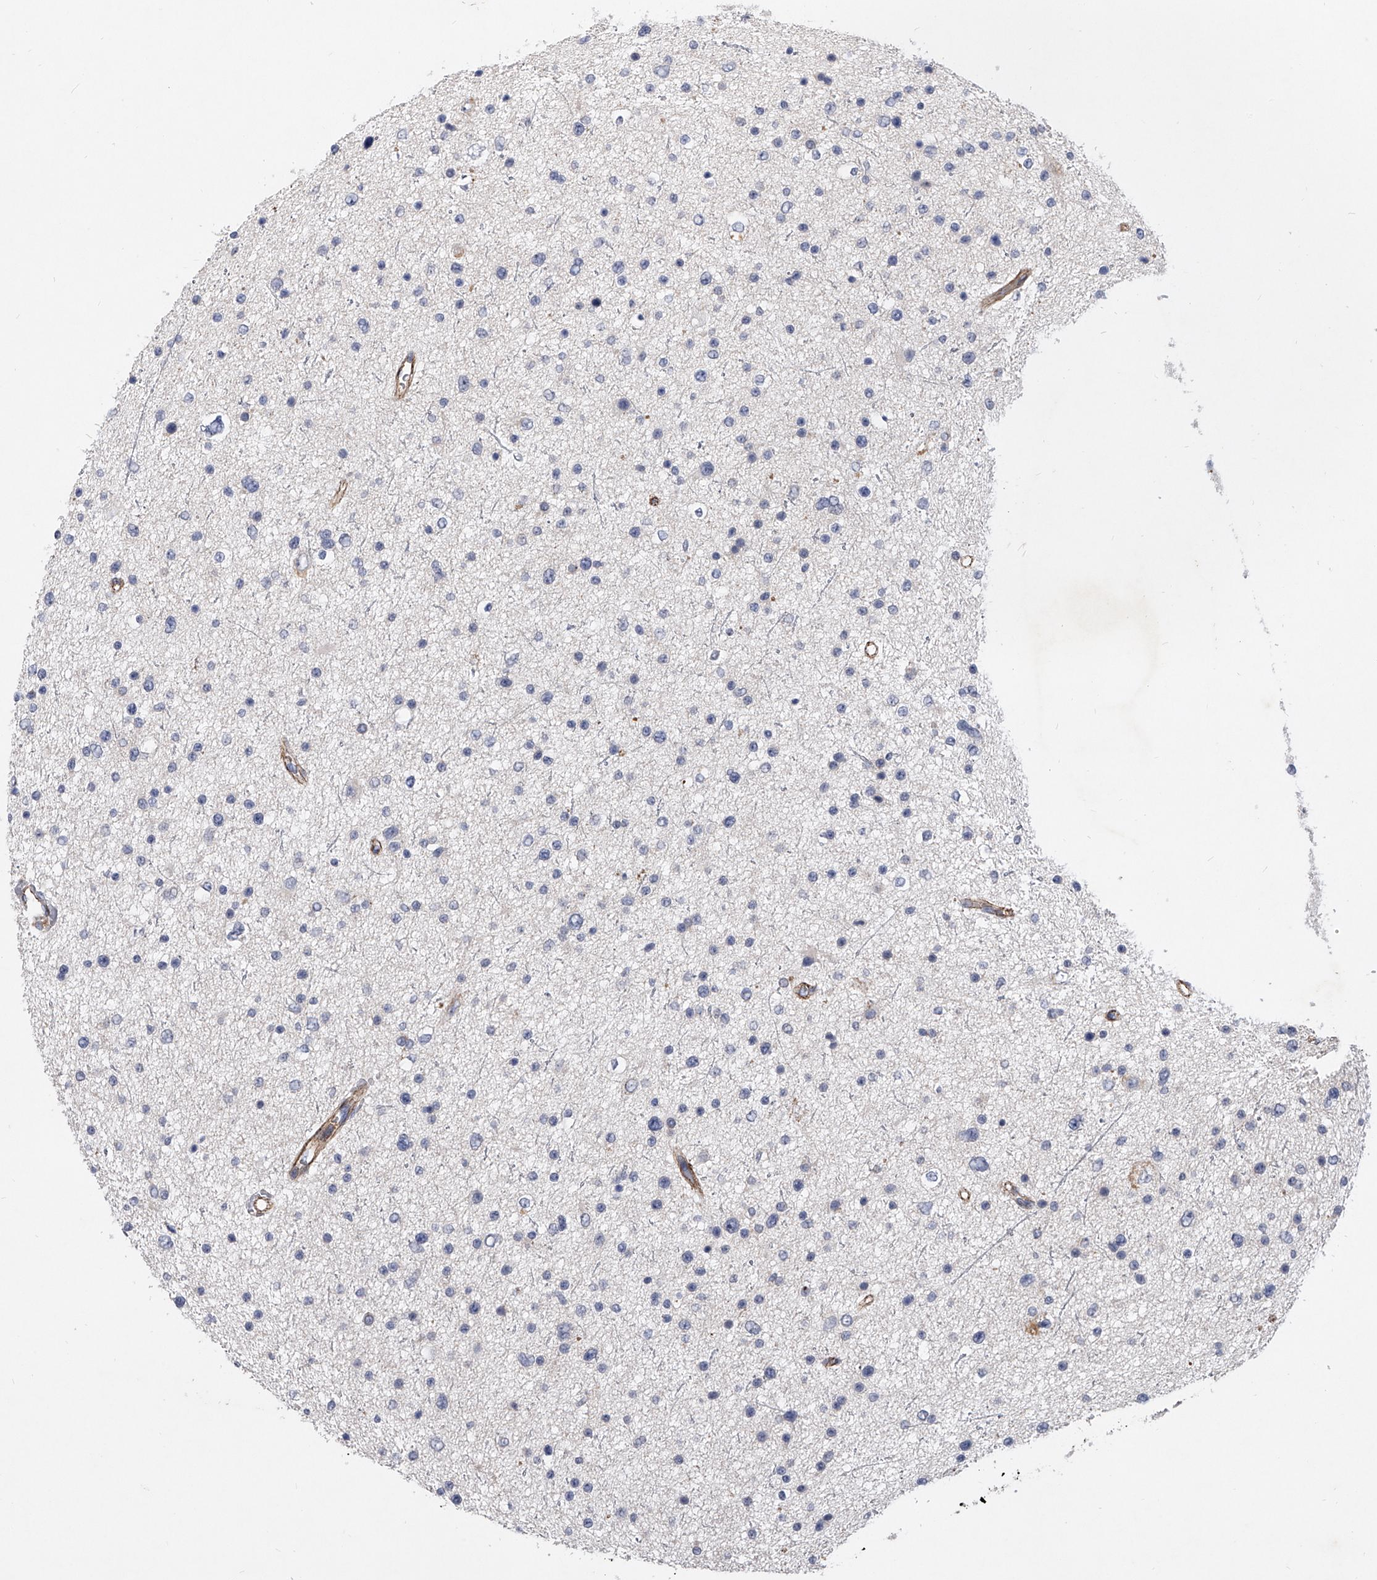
{"staining": {"intensity": "negative", "quantity": "none", "location": "none"}, "tissue": "glioma", "cell_type": "Tumor cells", "image_type": "cancer", "snomed": [{"axis": "morphology", "description": "Glioma, malignant, Low grade"}, {"axis": "topography", "description": "Brain"}], "caption": "An image of human low-grade glioma (malignant) is negative for staining in tumor cells.", "gene": "MINDY4", "patient": {"sex": "female", "age": 37}}